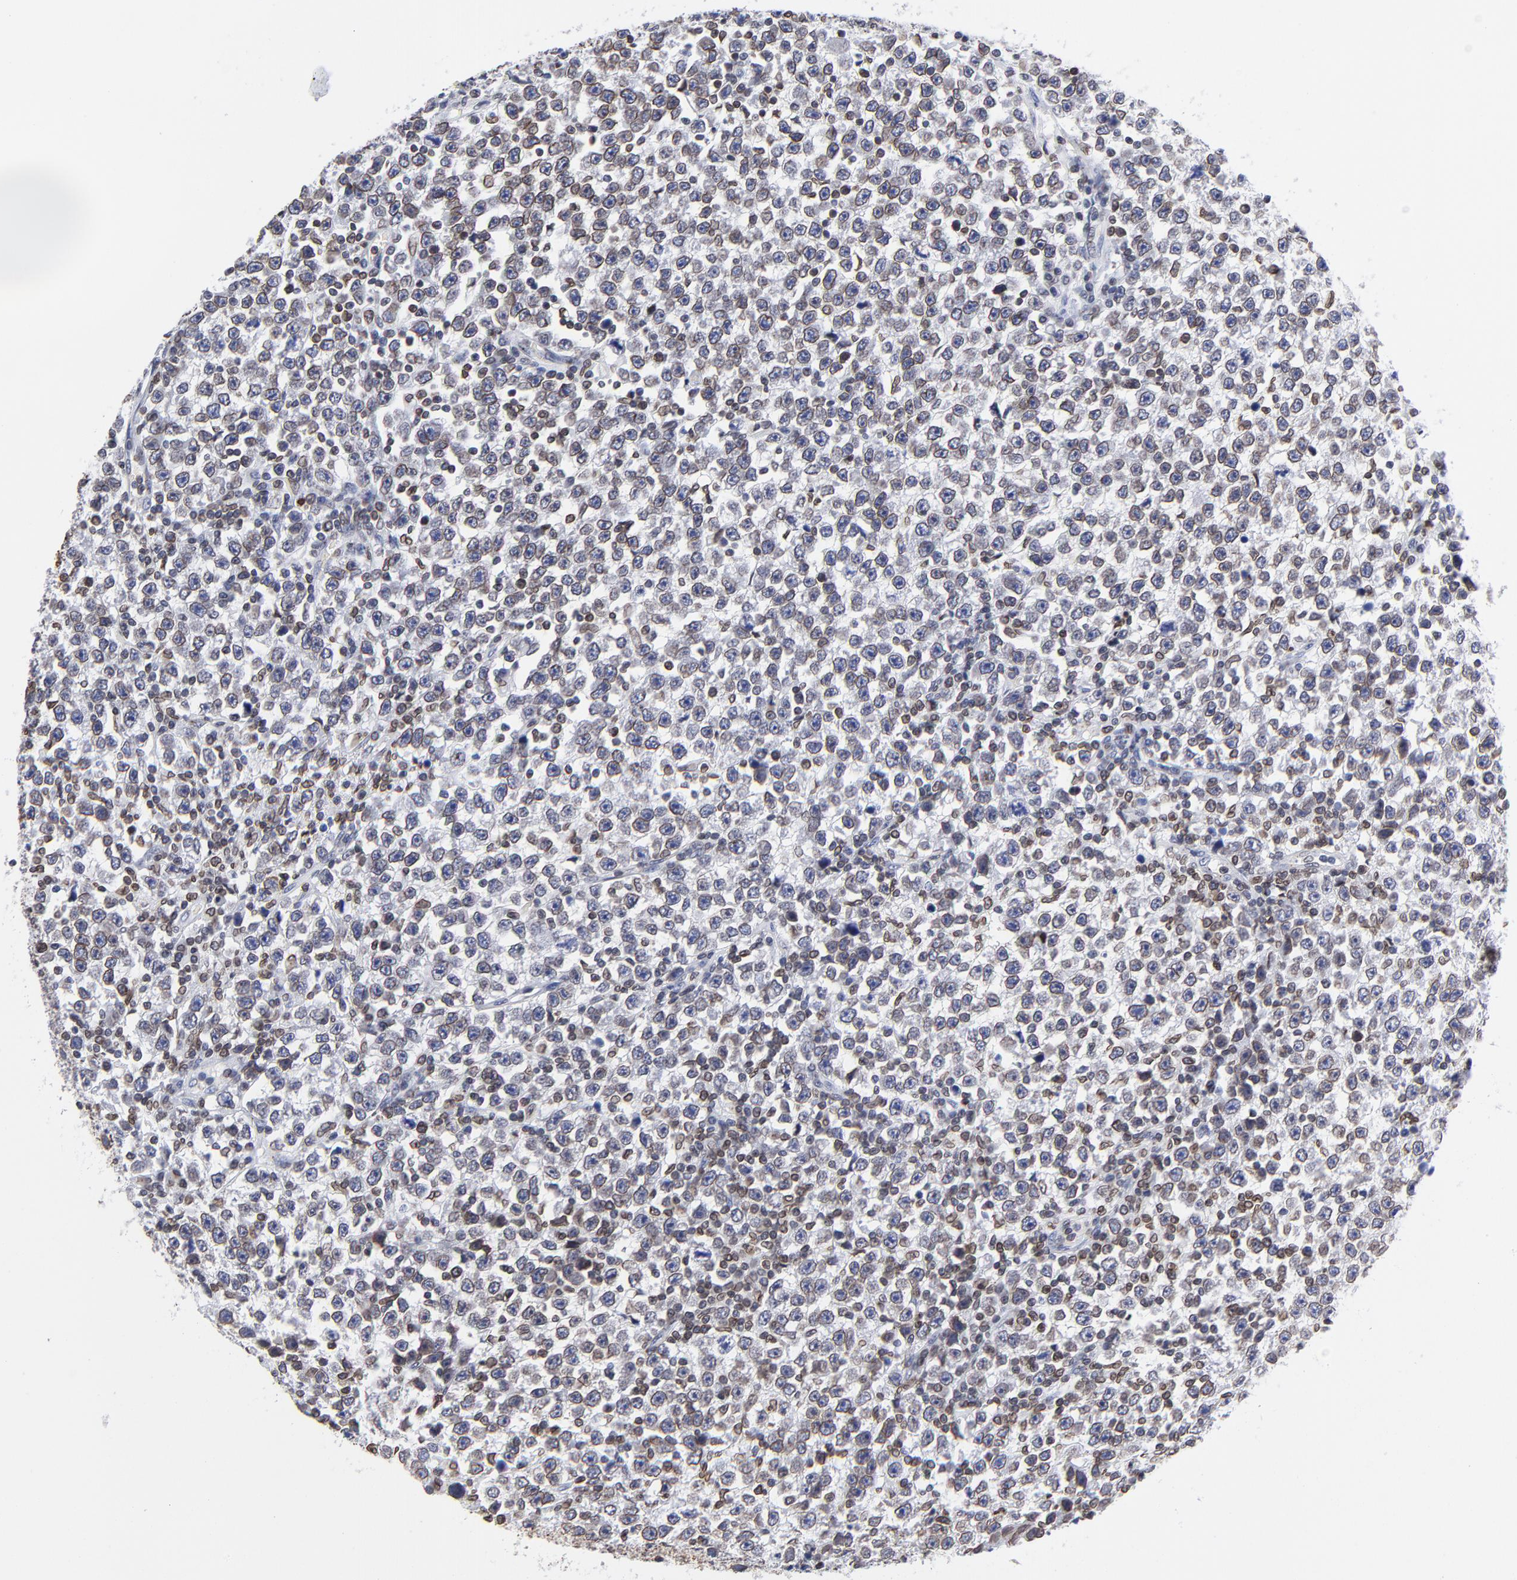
{"staining": {"intensity": "moderate", "quantity": "25%-75%", "location": "cytoplasmic/membranous,nuclear"}, "tissue": "testis cancer", "cell_type": "Tumor cells", "image_type": "cancer", "snomed": [{"axis": "morphology", "description": "Seminoma, NOS"}, {"axis": "topography", "description": "Testis"}], "caption": "Immunohistochemical staining of seminoma (testis) shows medium levels of moderate cytoplasmic/membranous and nuclear protein staining in approximately 25%-75% of tumor cells.", "gene": "THAP7", "patient": {"sex": "male", "age": 43}}